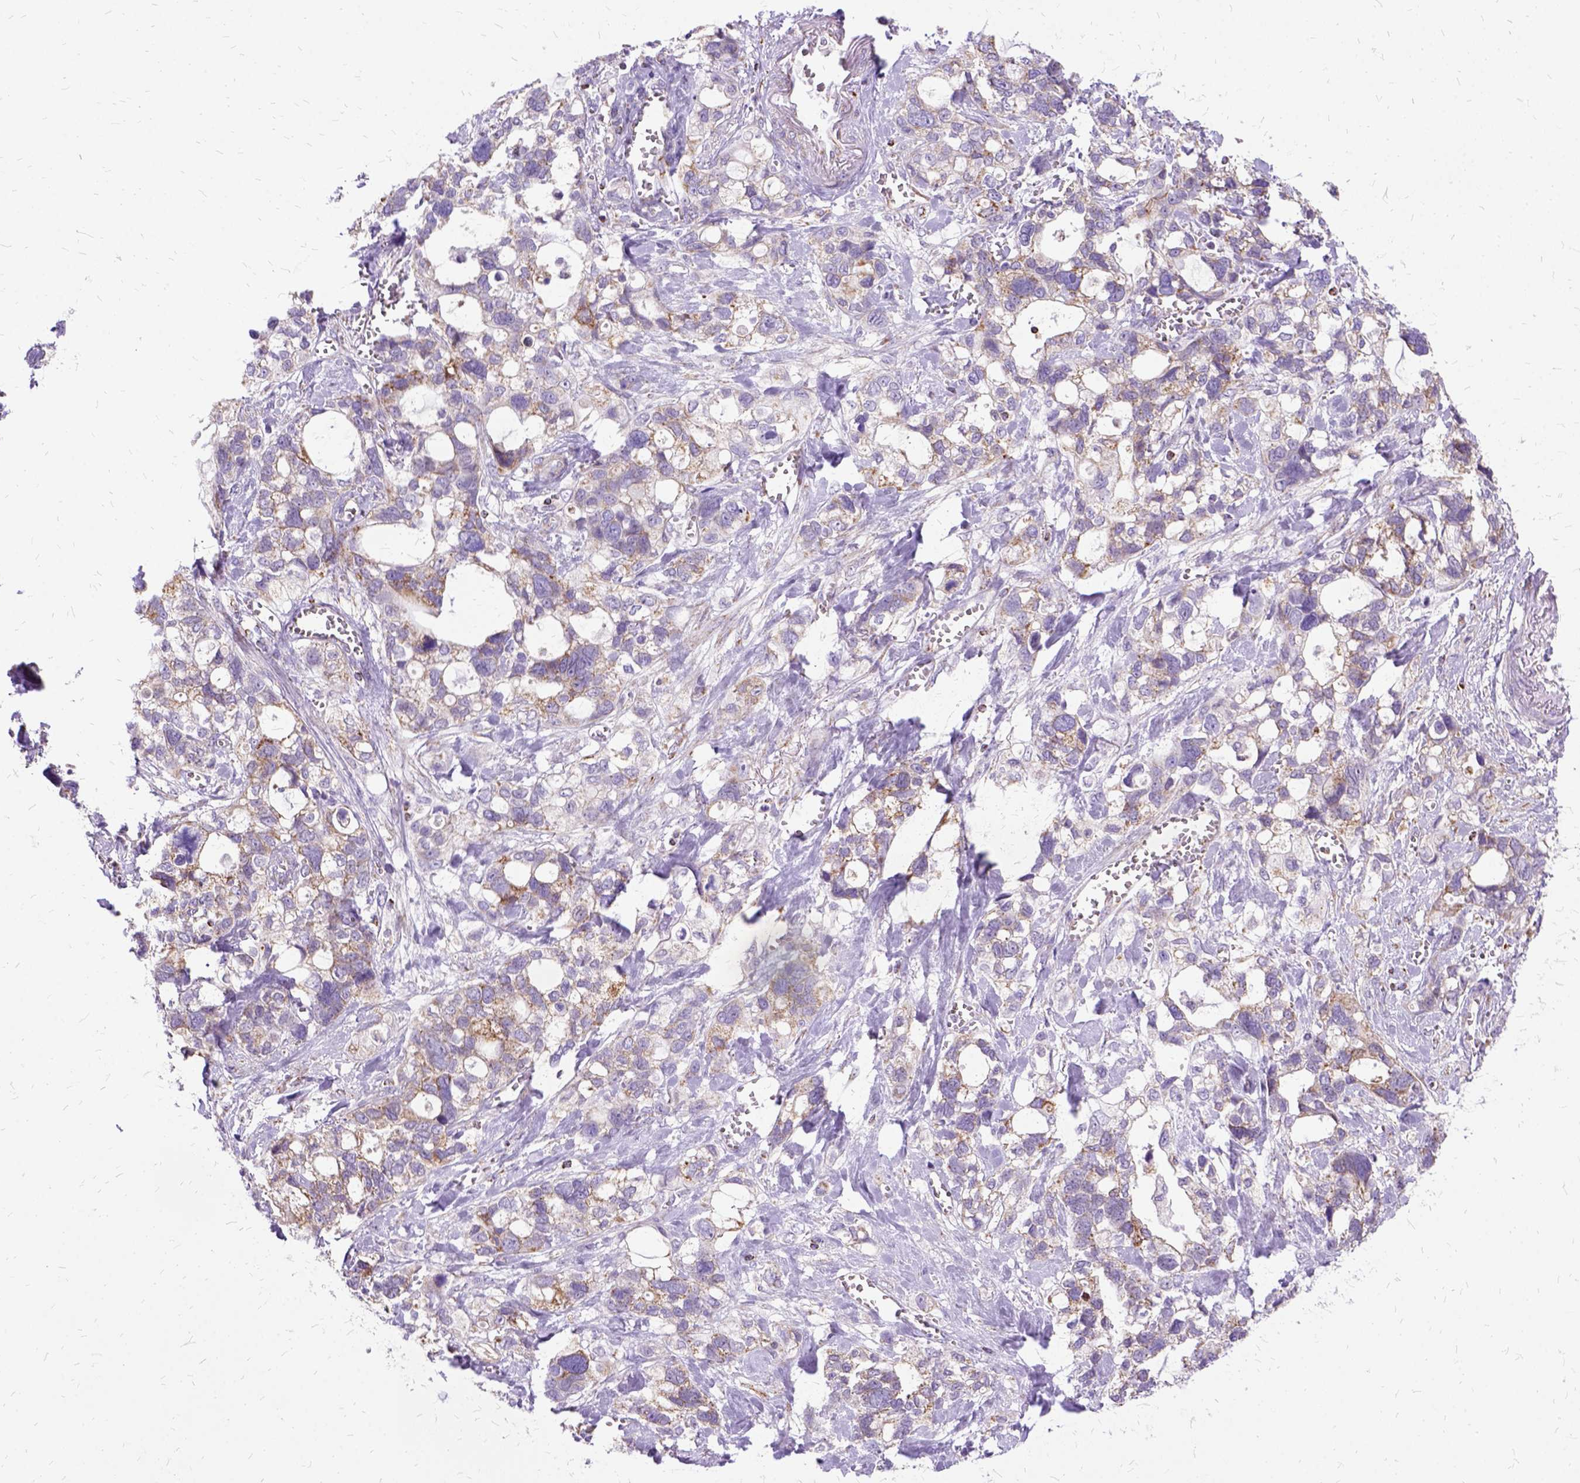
{"staining": {"intensity": "weak", "quantity": "<25%", "location": "cytoplasmic/membranous"}, "tissue": "stomach cancer", "cell_type": "Tumor cells", "image_type": "cancer", "snomed": [{"axis": "morphology", "description": "Adenocarcinoma, NOS"}, {"axis": "topography", "description": "Stomach, upper"}], "caption": "Micrograph shows no protein positivity in tumor cells of stomach cancer (adenocarcinoma) tissue.", "gene": "OXCT1", "patient": {"sex": "female", "age": 81}}